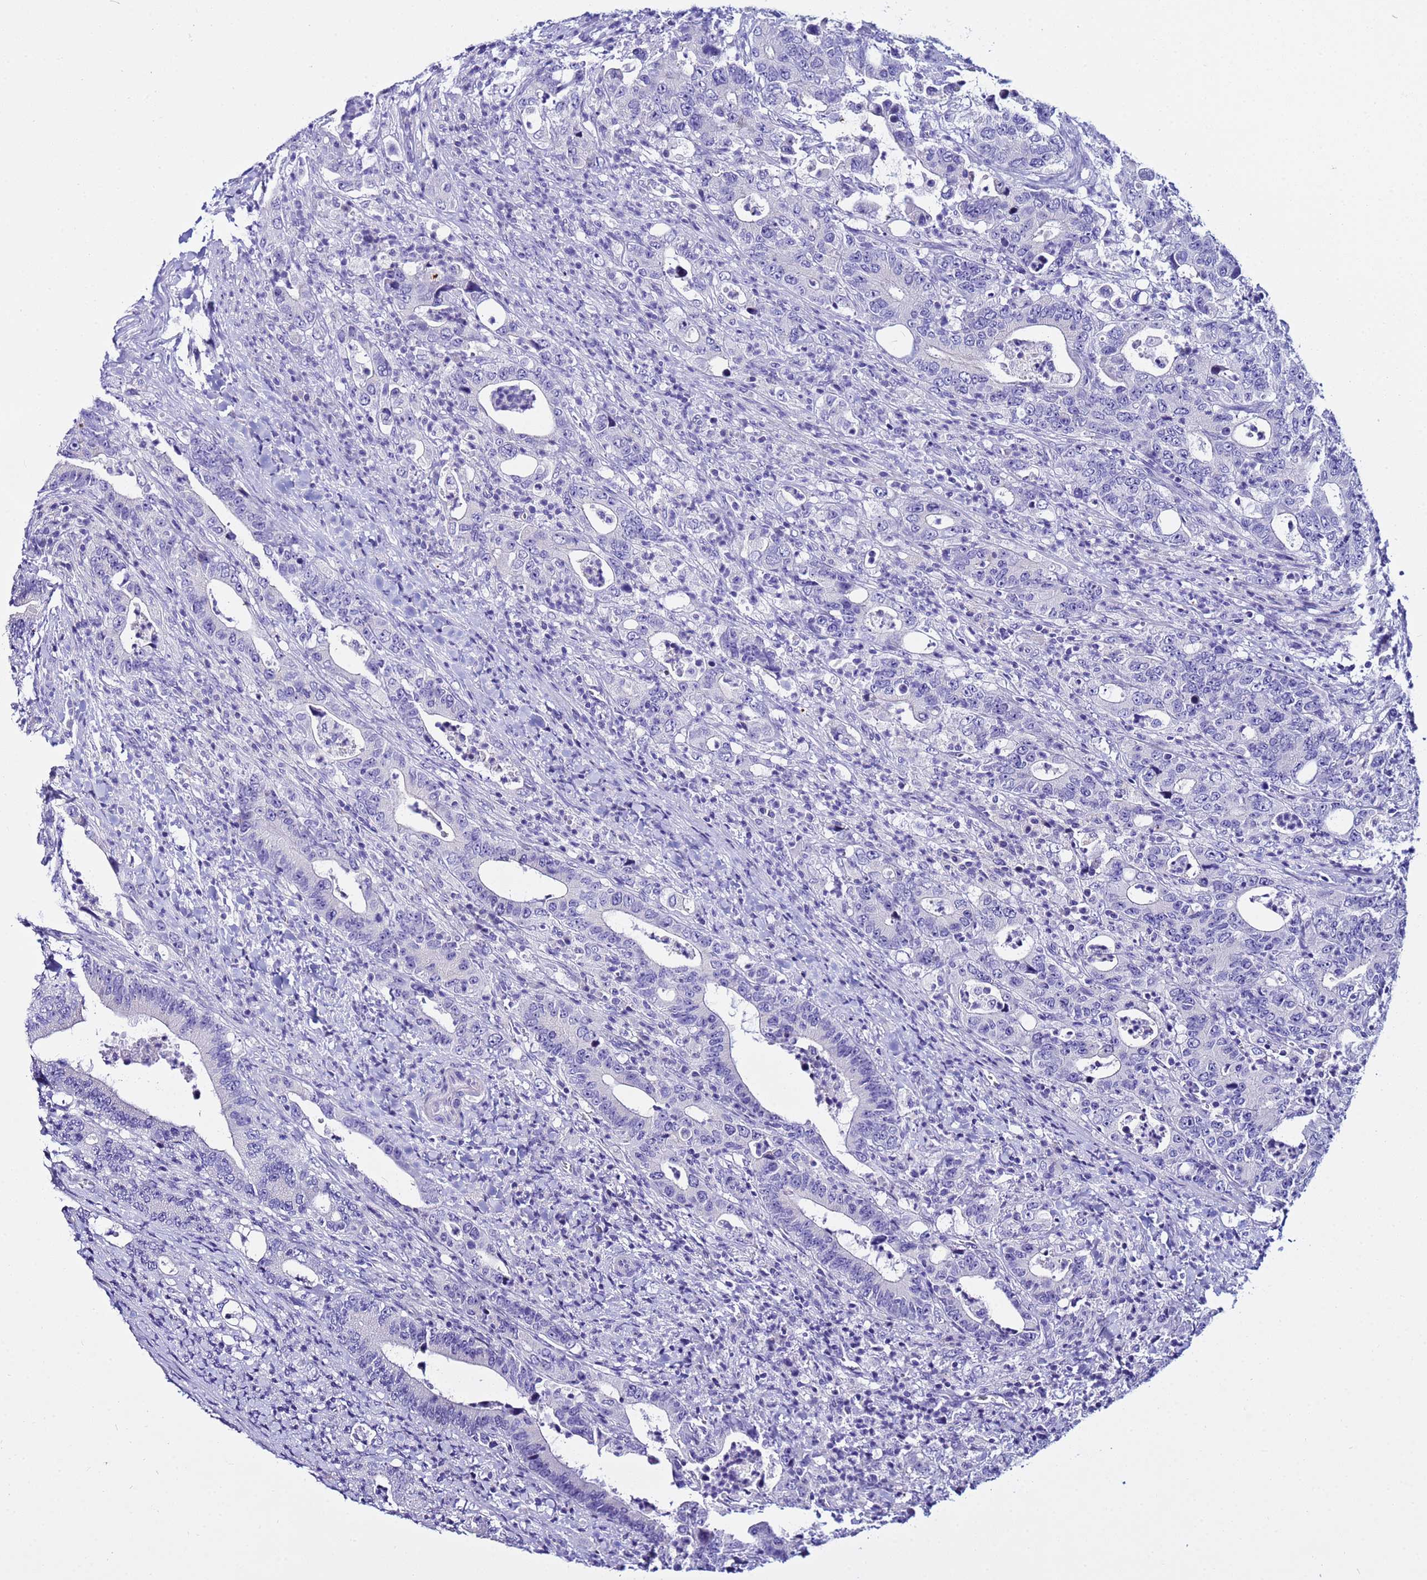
{"staining": {"intensity": "negative", "quantity": "none", "location": "none"}, "tissue": "colorectal cancer", "cell_type": "Tumor cells", "image_type": "cancer", "snomed": [{"axis": "morphology", "description": "Adenocarcinoma, NOS"}, {"axis": "topography", "description": "Colon"}], "caption": "Colorectal cancer was stained to show a protein in brown. There is no significant staining in tumor cells.", "gene": "IGSF11", "patient": {"sex": "female", "age": 75}}